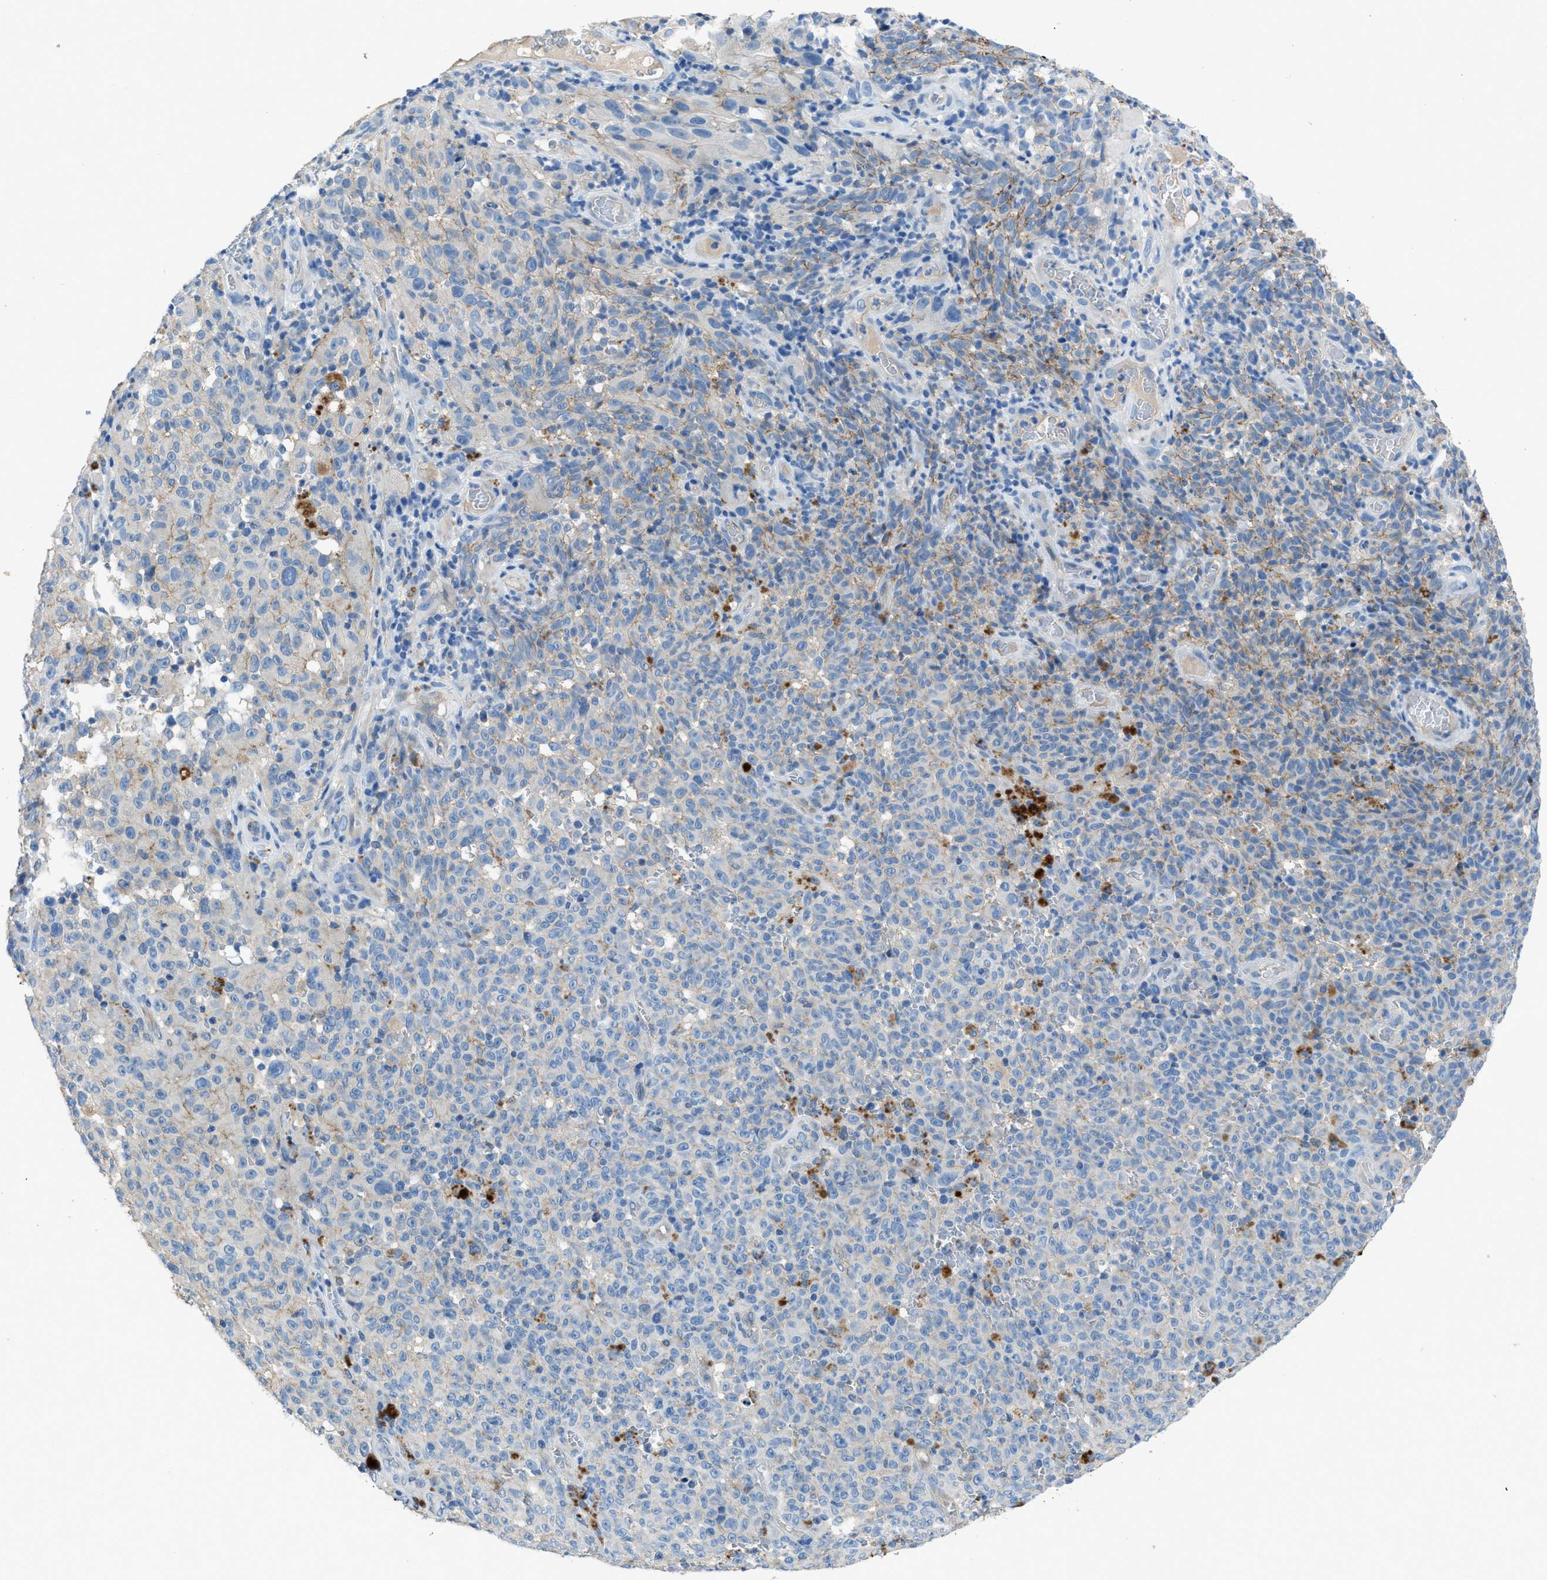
{"staining": {"intensity": "weak", "quantity": "<25%", "location": "cytoplasmic/membranous"}, "tissue": "melanoma", "cell_type": "Tumor cells", "image_type": "cancer", "snomed": [{"axis": "morphology", "description": "Malignant melanoma, NOS"}, {"axis": "topography", "description": "Skin"}], "caption": "Melanoma stained for a protein using immunohistochemistry (IHC) shows no staining tumor cells.", "gene": "PTGFRN", "patient": {"sex": "female", "age": 82}}